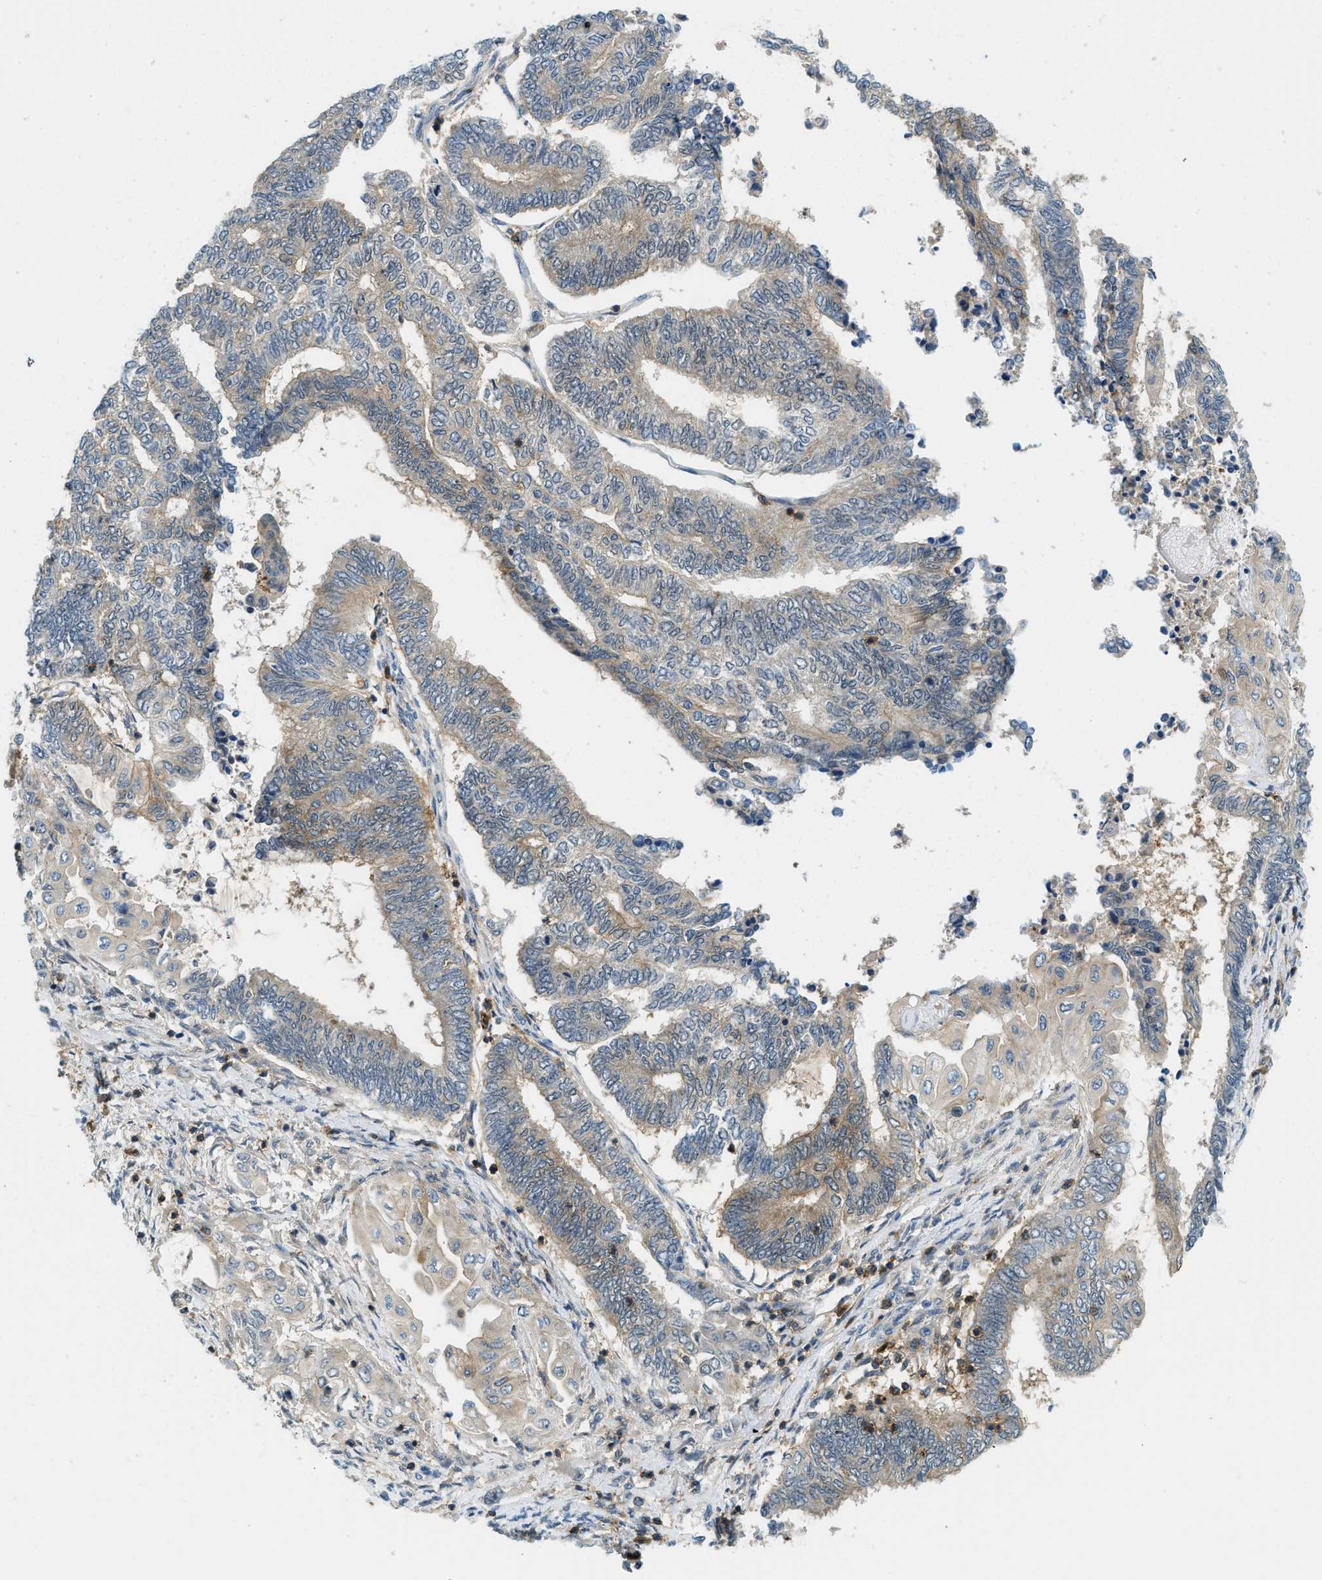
{"staining": {"intensity": "weak", "quantity": ">75%", "location": "cytoplasmic/membranous"}, "tissue": "endometrial cancer", "cell_type": "Tumor cells", "image_type": "cancer", "snomed": [{"axis": "morphology", "description": "Adenocarcinoma, NOS"}, {"axis": "topography", "description": "Uterus"}, {"axis": "topography", "description": "Endometrium"}], "caption": "Endometrial cancer stained with immunohistochemistry shows weak cytoplasmic/membranous positivity in approximately >75% of tumor cells. The staining is performed using DAB (3,3'-diaminobenzidine) brown chromogen to label protein expression. The nuclei are counter-stained blue using hematoxylin.", "gene": "GMPPB", "patient": {"sex": "female", "age": 70}}